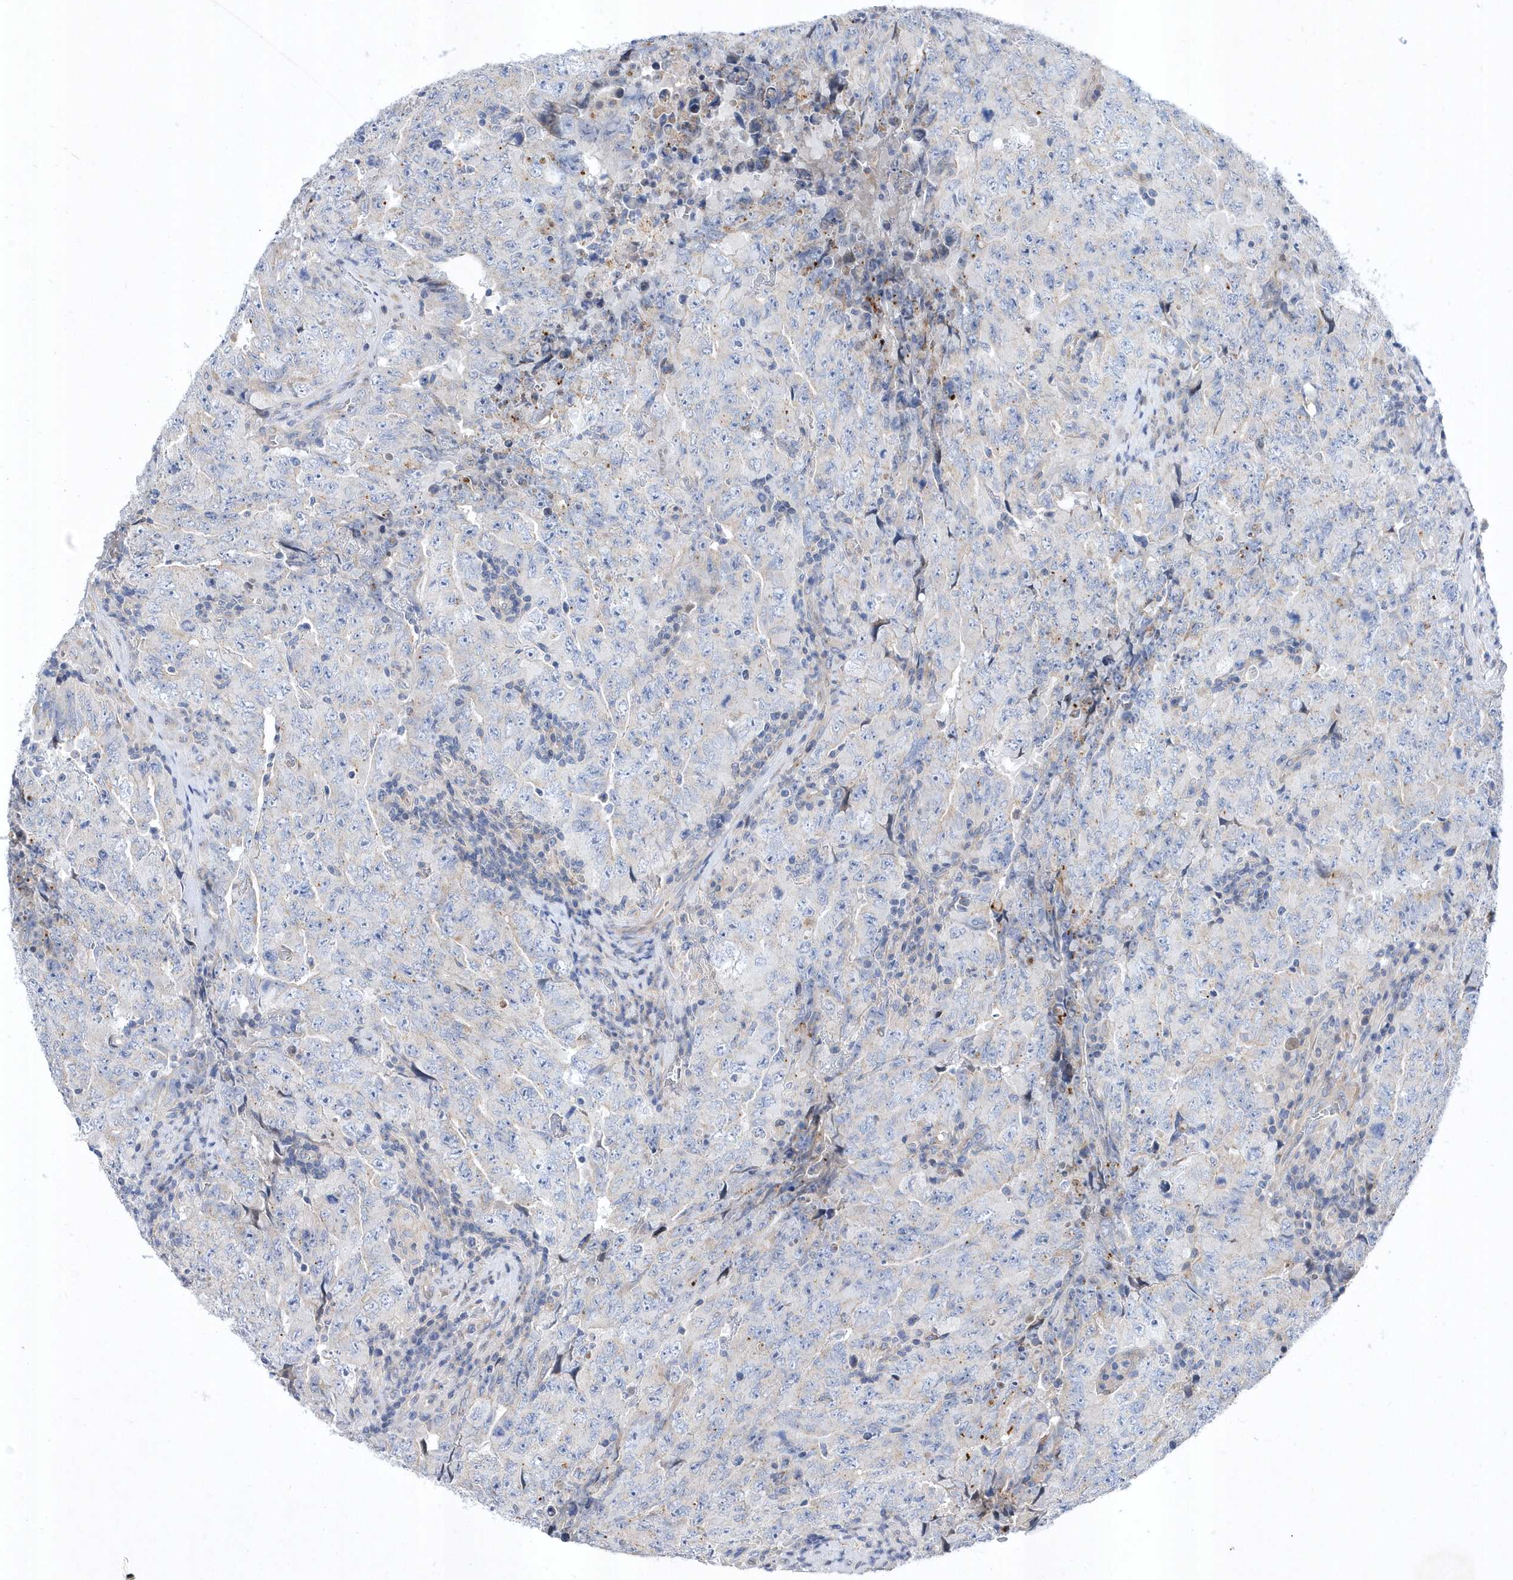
{"staining": {"intensity": "negative", "quantity": "none", "location": "none"}, "tissue": "testis cancer", "cell_type": "Tumor cells", "image_type": "cancer", "snomed": [{"axis": "morphology", "description": "Carcinoma, Embryonal, NOS"}, {"axis": "topography", "description": "Testis"}], "caption": "Protein analysis of testis cancer (embryonal carcinoma) displays no significant positivity in tumor cells.", "gene": "LONRF2", "patient": {"sex": "male", "age": 26}}